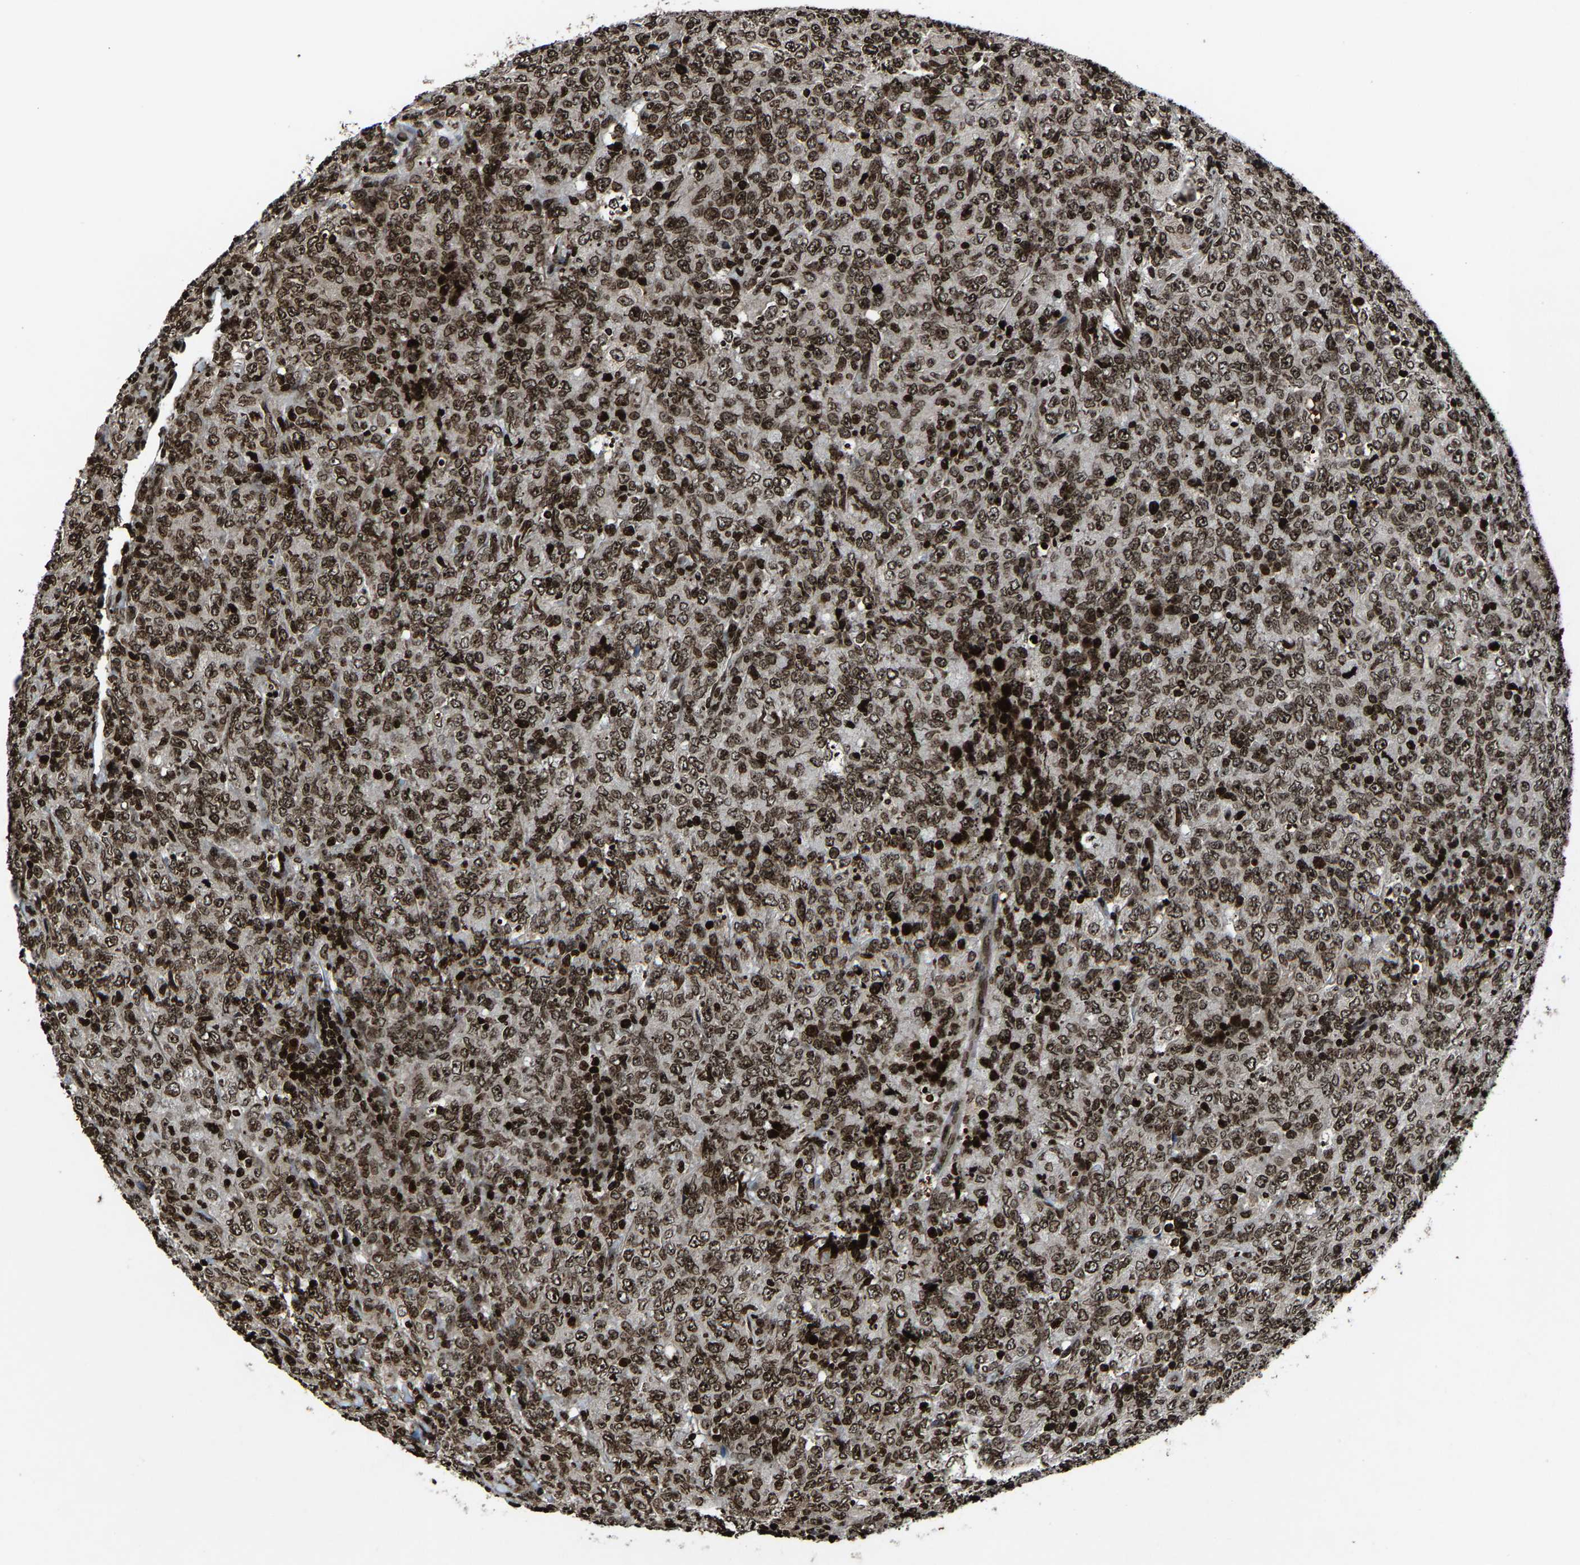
{"staining": {"intensity": "moderate", "quantity": ">75%", "location": "nuclear"}, "tissue": "lymphoma", "cell_type": "Tumor cells", "image_type": "cancer", "snomed": [{"axis": "morphology", "description": "Malignant lymphoma, non-Hodgkin's type, High grade"}, {"axis": "topography", "description": "Tonsil"}], "caption": "Lymphoma stained with a brown dye reveals moderate nuclear positive positivity in approximately >75% of tumor cells.", "gene": "H4C1", "patient": {"sex": "female", "age": 36}}